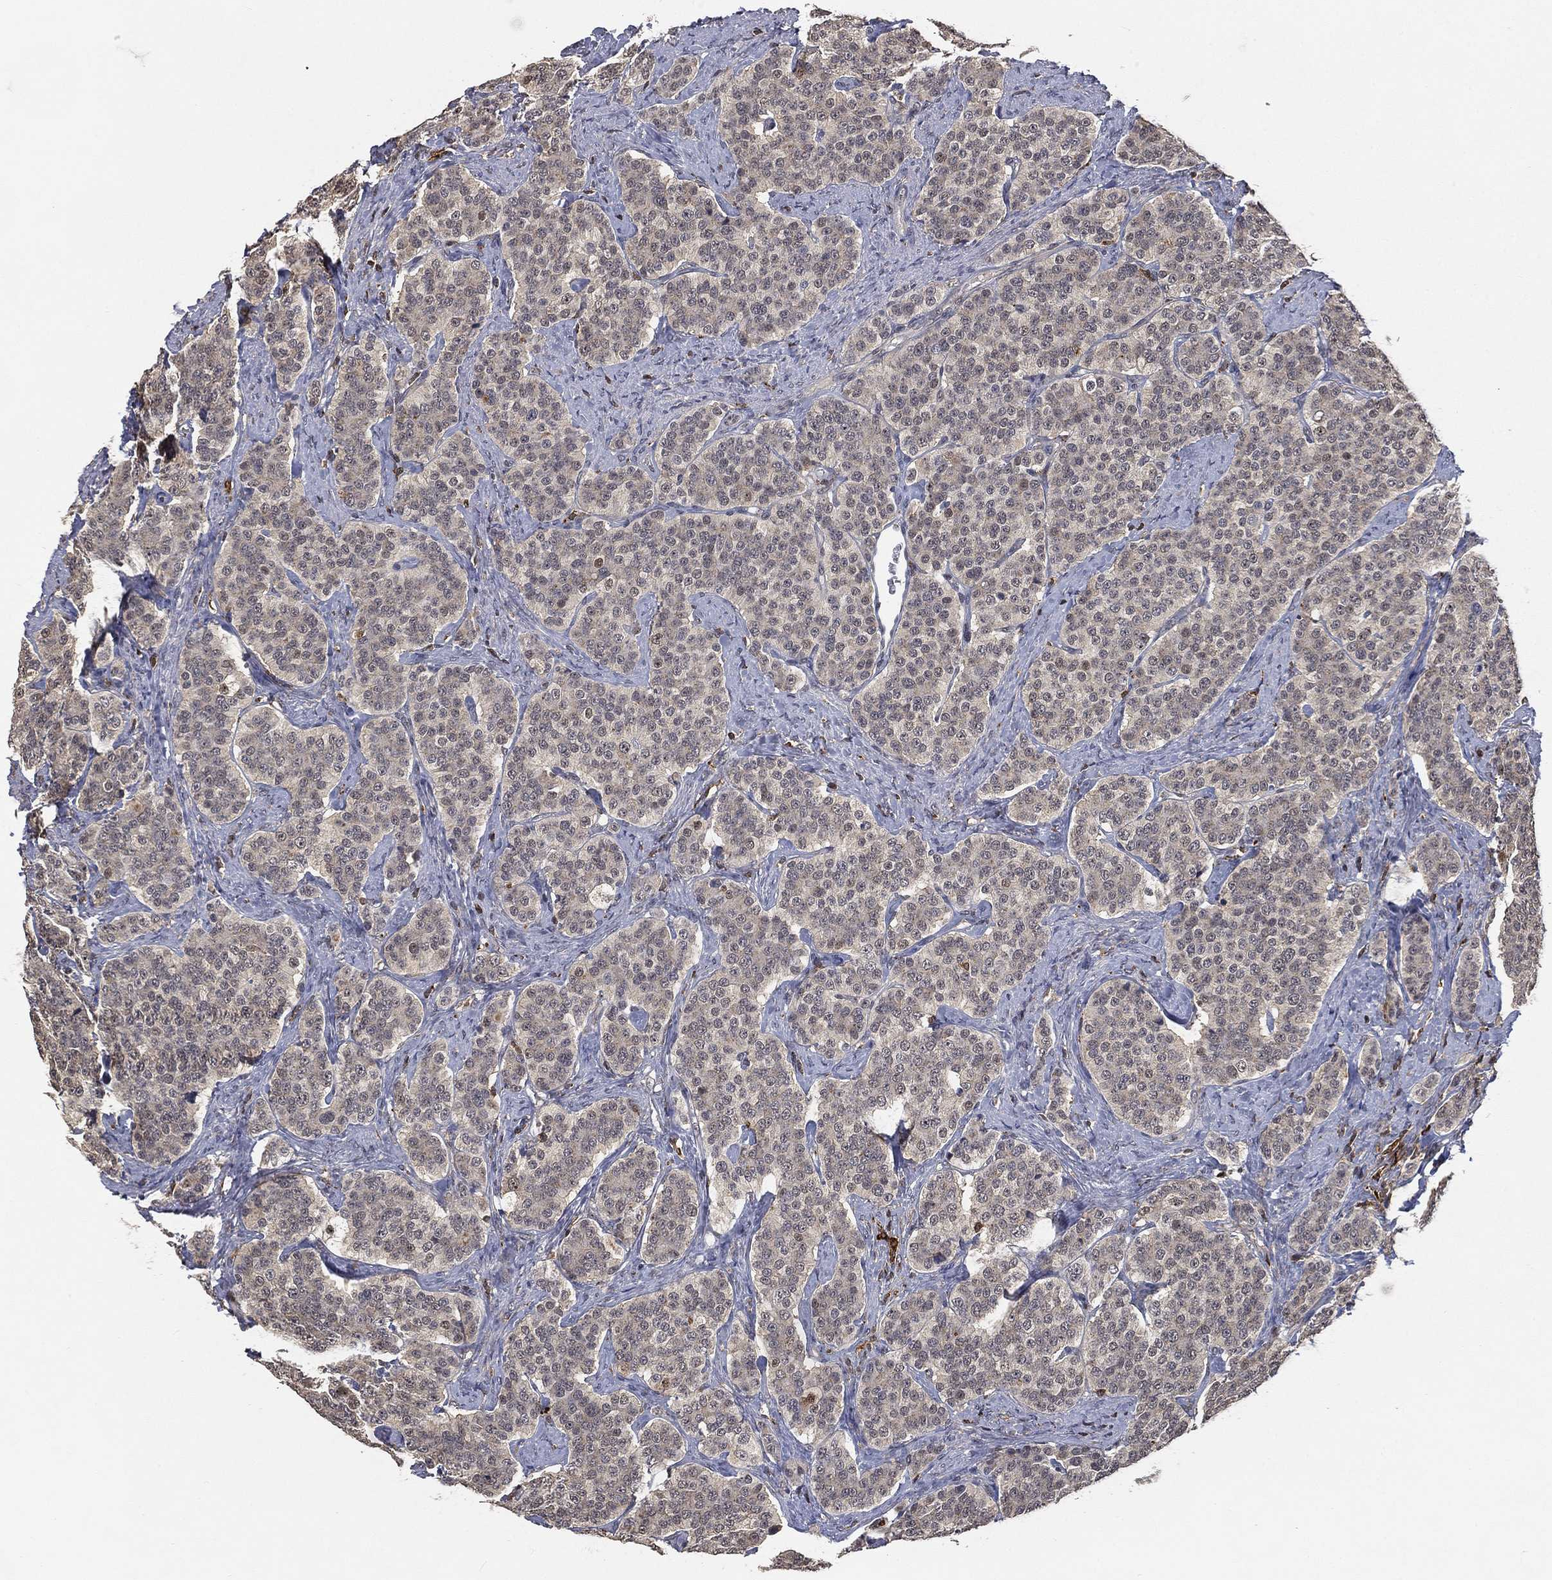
{"staining": {"intensity": "negative", "quantity": "none", "location": "none"}, "tissue": "carcinoid", "cell_type": "Tumor cells", "image_type": "cancer", "snomed": [{"axis": "morphology", "description": "Carcinoid, malignant, NOS"}, {"axis": "topography", "description": "Small intestine"}], "caption": "Immunohistochemical staining of human malignant carcinoid reveals no significant expression in tumor cells. (DAB (3,3'-diaminobenzidine) immunohistochemistry with hematoxylin counter stain).", "gene": "WDR26", "patient": {"sex": "female", "age": 58}}